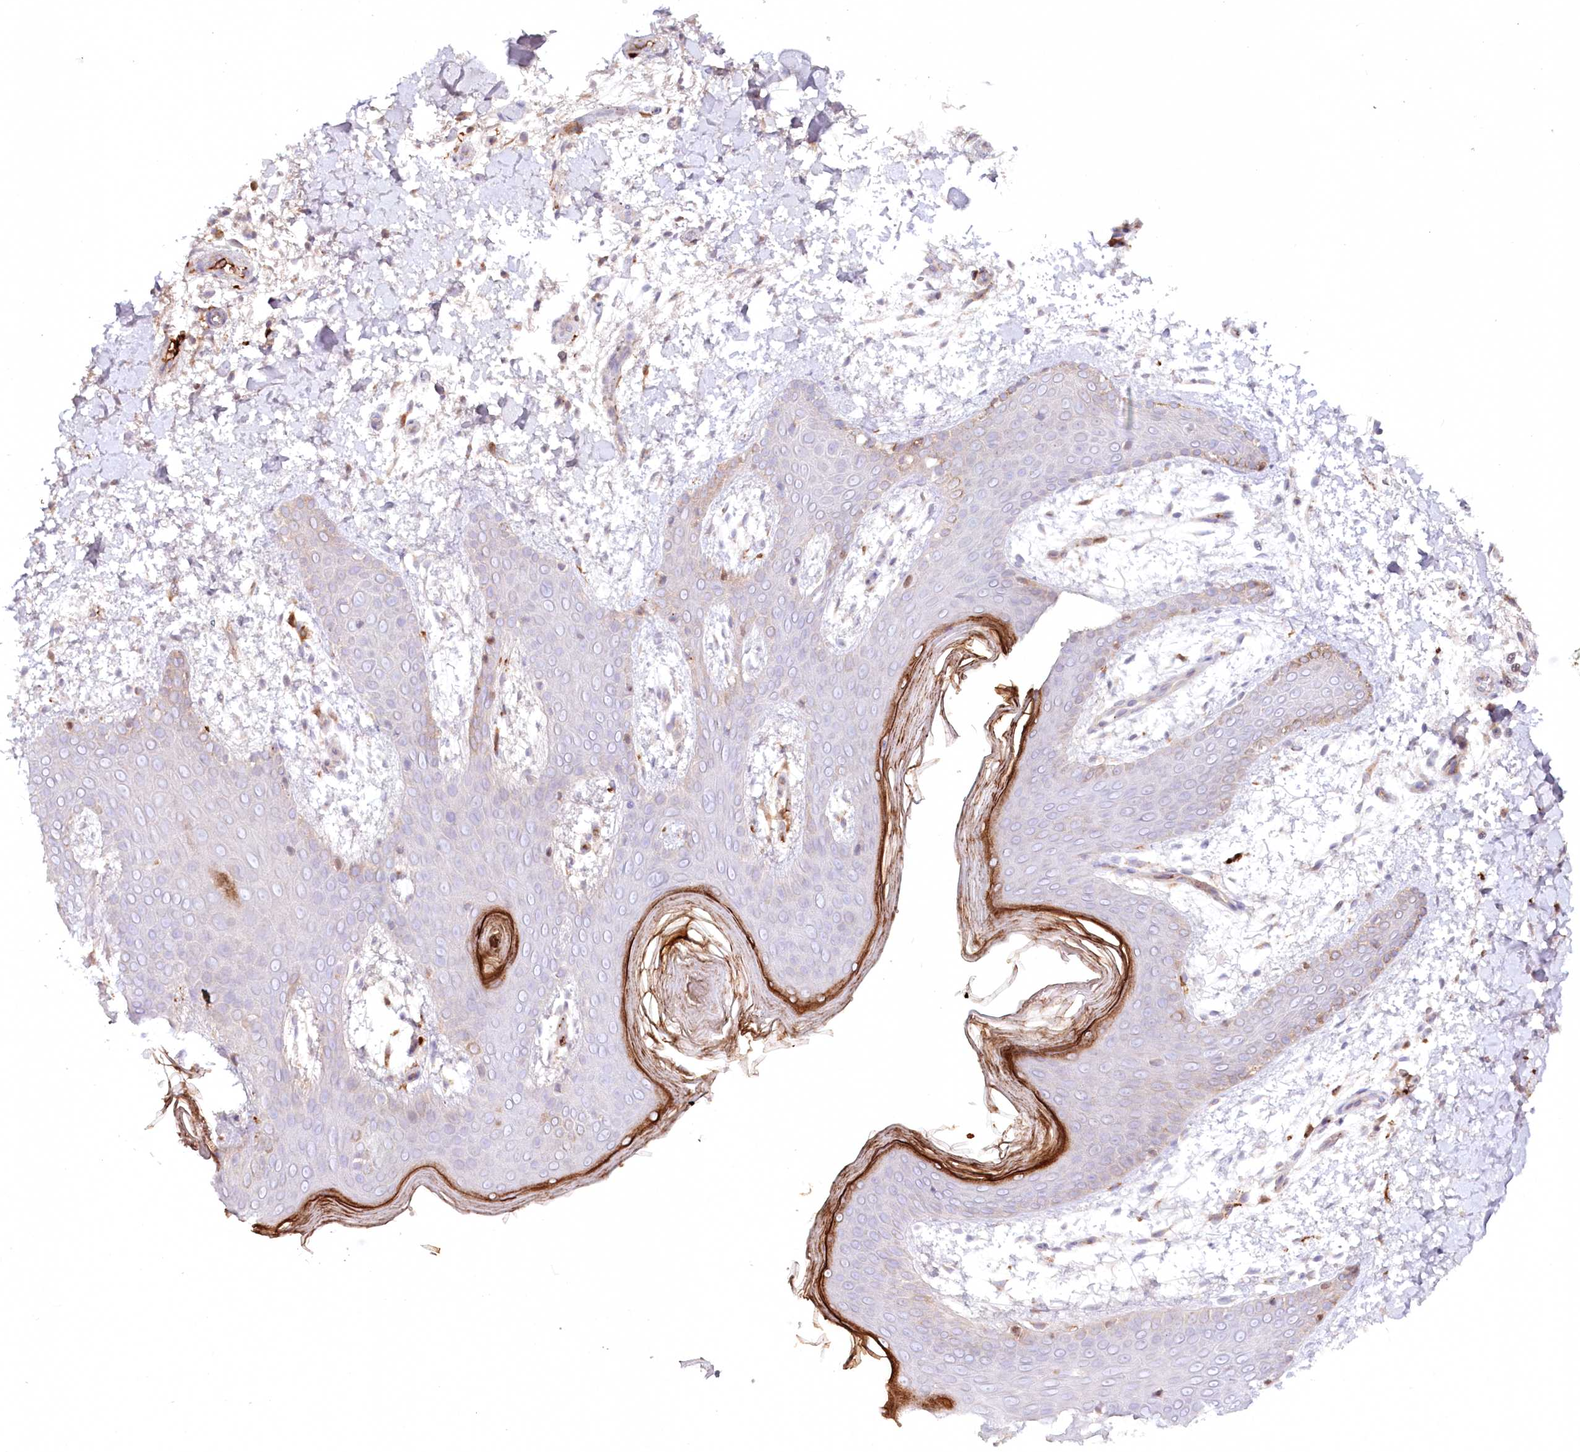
{"staining": {"intensity": "weak", "quantity": "25%-75%", "location": "cytoplasmic/membranous"}, "tissue": "skin", "cell_type": "Fibroblasts", "image_type": "normal", "snomed": [{"axis": "morphology", "description": "Normal tissue, NOS"}, {"axis": "topography", "description": "Skin"}], "caption": "Skin stained with a brown dye demonstrates weak cytoplasmic/membranous positive positivity in approximately 25%-75% of fibroblasts.", "gene": "PSAPL1", "patient": {"sex": "male", "age": 36}}